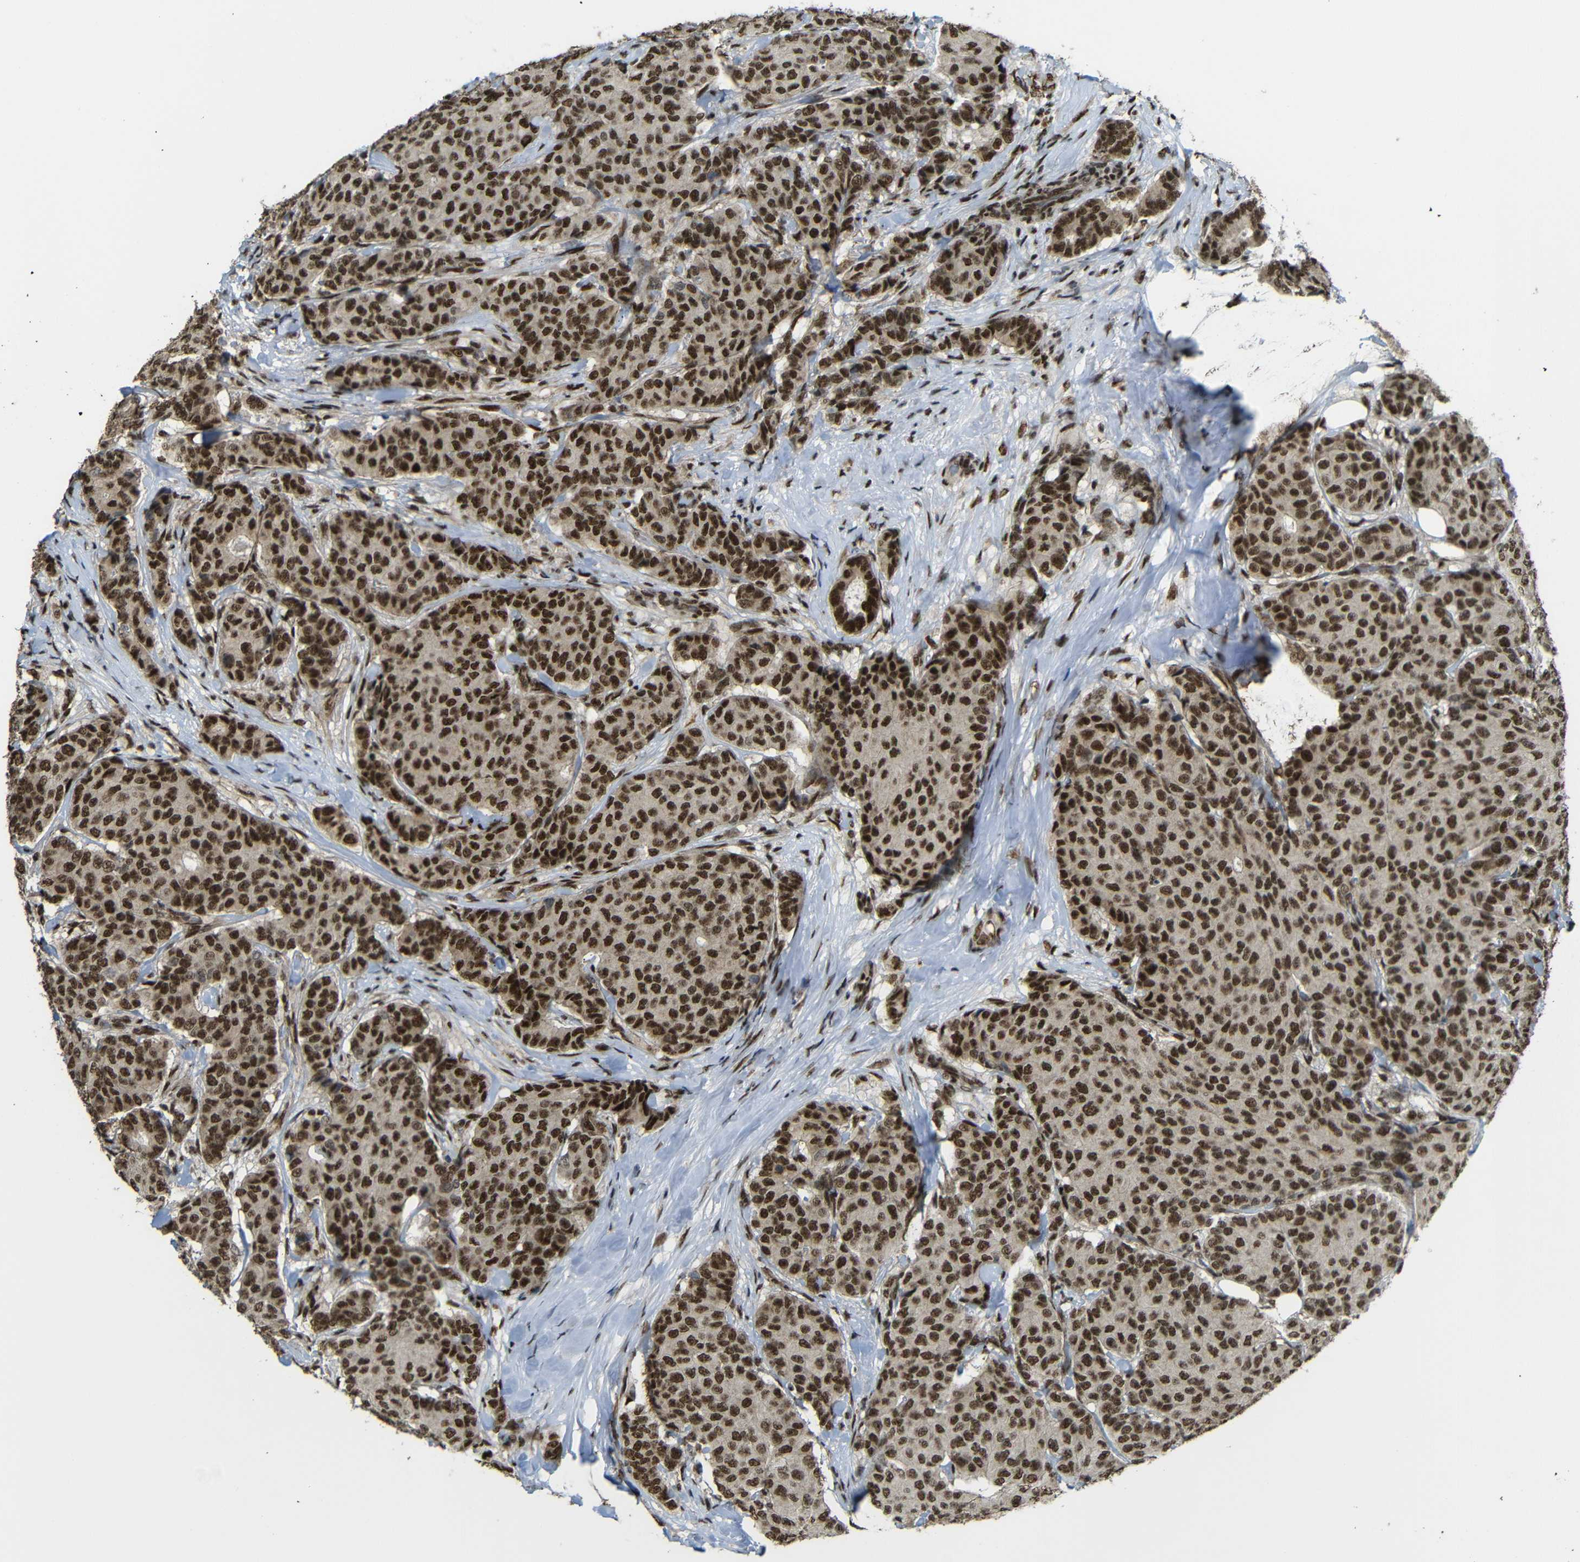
{"staining": {"intensity": "strong", "quantity": ">75%", "location": "cytoplasmic/membranous,nuclear"}, "tissue": "breast cancer", "cell_type": "Tumor cells", "image_type": "cancer", "snomed": [{"axis": "morphology", "description": "Duct carcinoma"}, {"axis": "topography", "description": "Breast"}], "caption": "Human breast cancer (infiltrating ductal carcinoma) stained with a brown dye displays strong cytoplasmic/membranous and nuclear positive expression in approximately >75% of tumor cells.", "gene": "TCF7L2", "patient": {"sex": "female", "age": 75}}